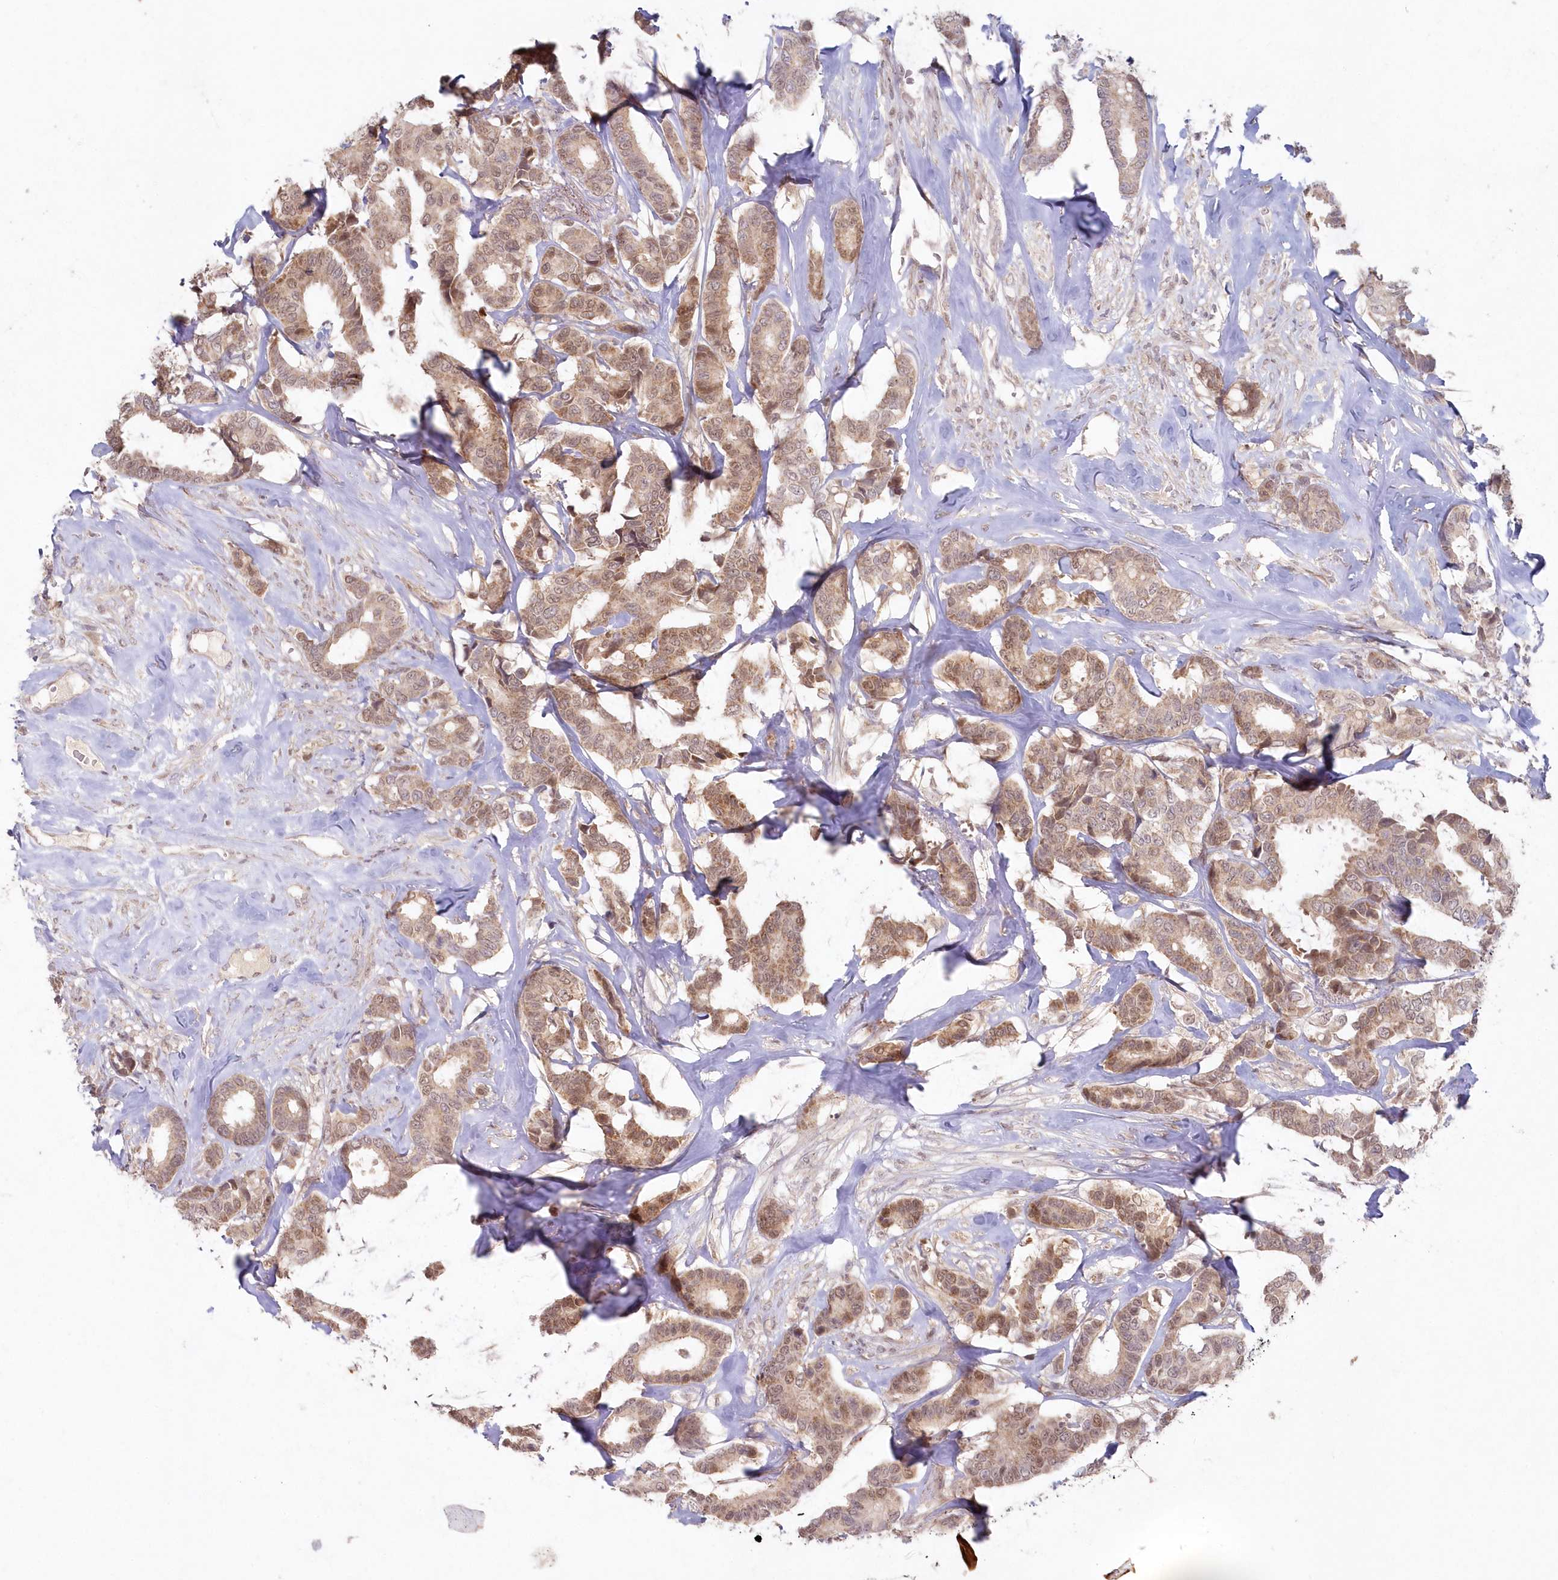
{"staining": {"intensity": "moderate", "quantity": ">75%", "location": "cytoplasmic/membranous,nuclear"}, "tissue": "breast cancer", "cell_type": "Tumor cells", "image_type": "cancer", "snomed": [{"axis": "morphology", "description": "Duct carcinoma"}, {"axis": "topography", "description": "Breast"}], "caption": "A micrograph of infiltrating ductal carcinoma (breast) stained for a protein demonstrates moderate cytoplasmic/membranous and nuclear brown staining in tumor cells.", "gene": "ASCC1", "patient": {"sex": "female", "age": 87}}